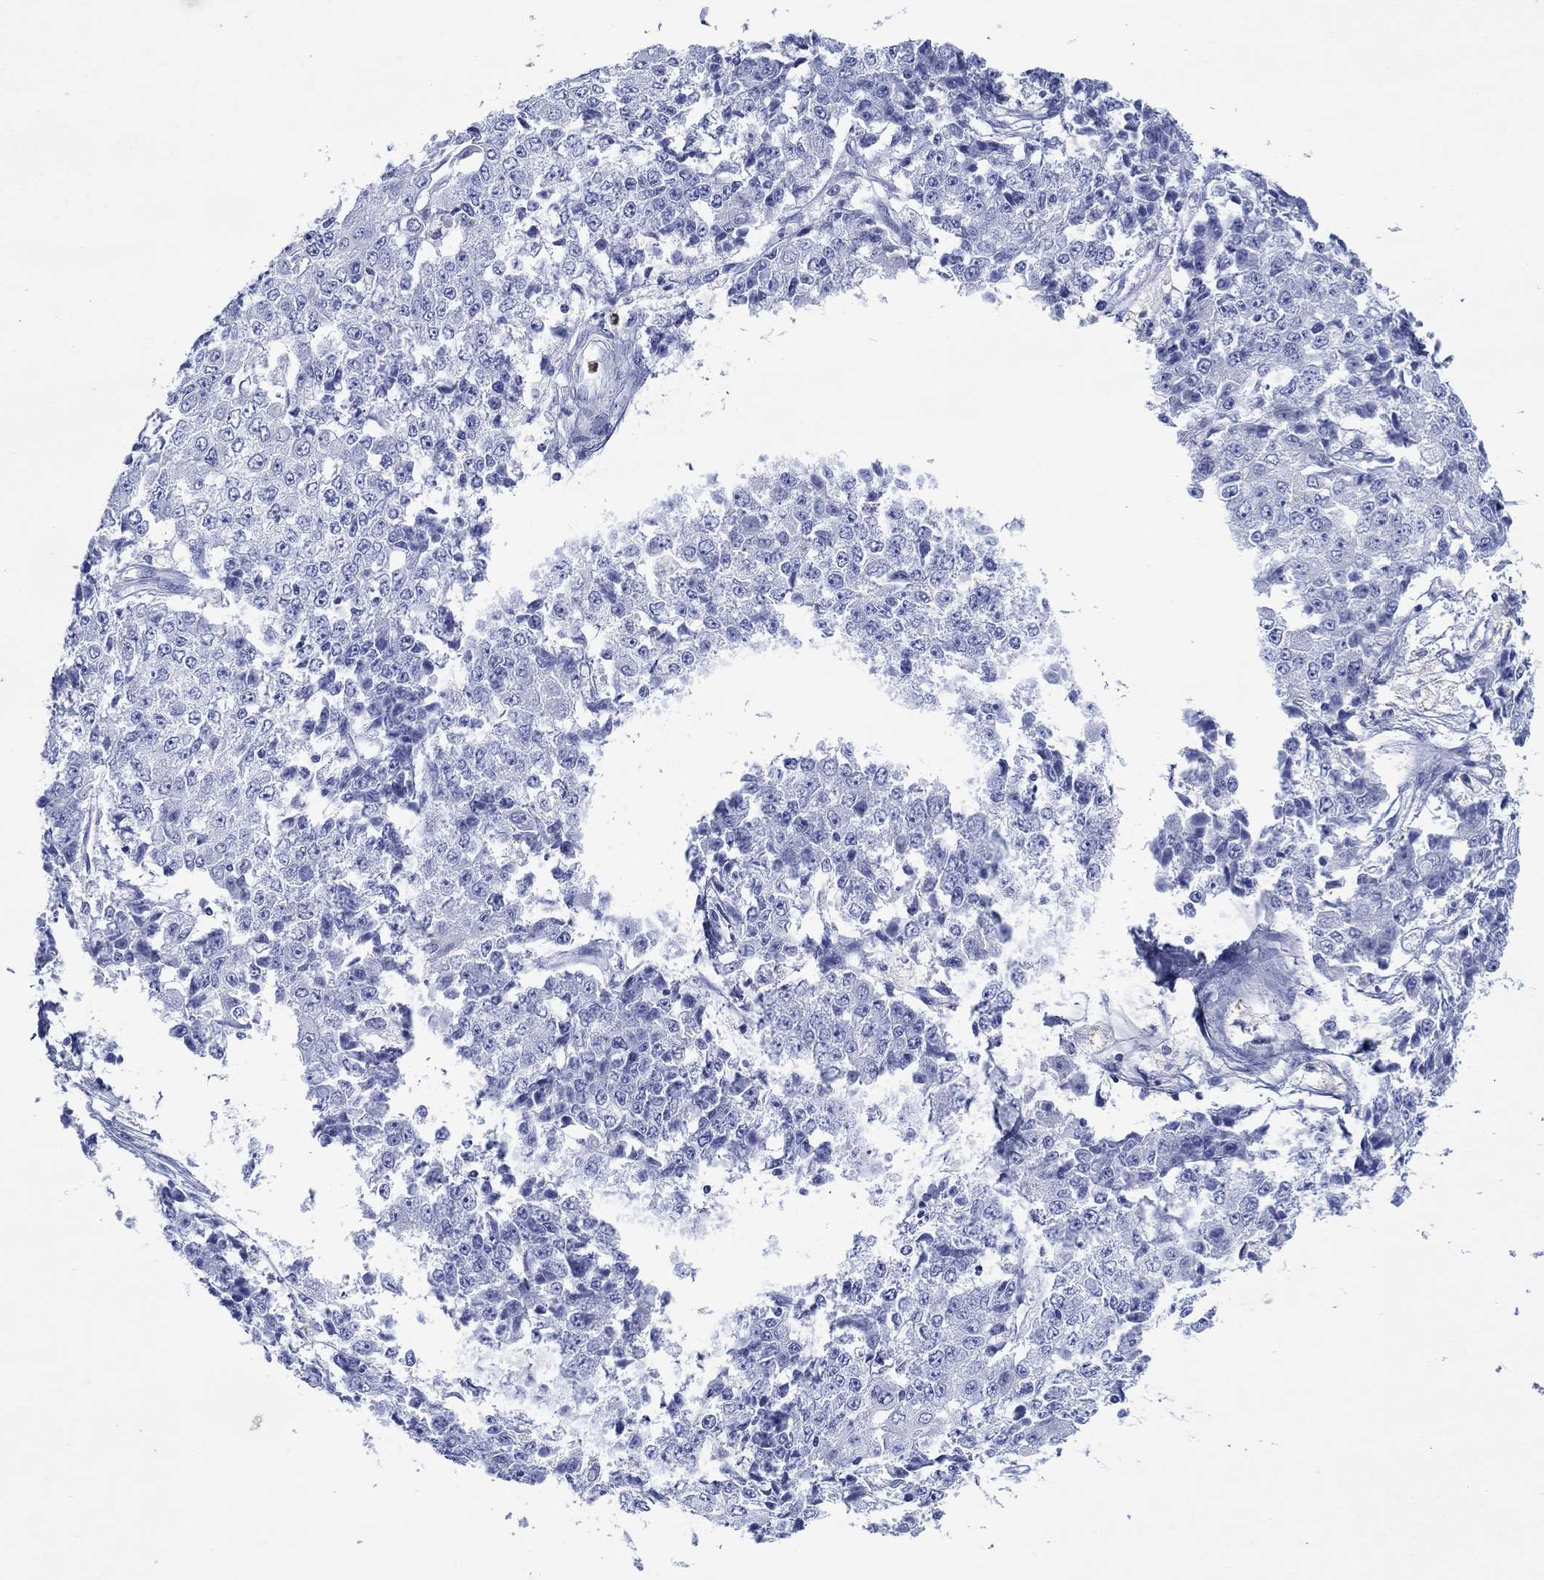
{"staining": {"intensity": "negative", "quantity": "none", "location": "none"}, "tissue": "ovarian cancer", "cell_type": "Tumor cells", "image_type": "cancer", "snomed": [{"axis": "morphology", "description": "Carcinoma, endometroid"}, {"axis": "topography", "description": "Ovary"}], "caption": "IHC photomicrograph of neoplastic tissue: human ovarian cancer (endometroid carcinoma) stained with DAB reveals no significant protein positivity in tumor cells.", "gene": "EPX", "patient": {"sex": "female", "age": 42}}